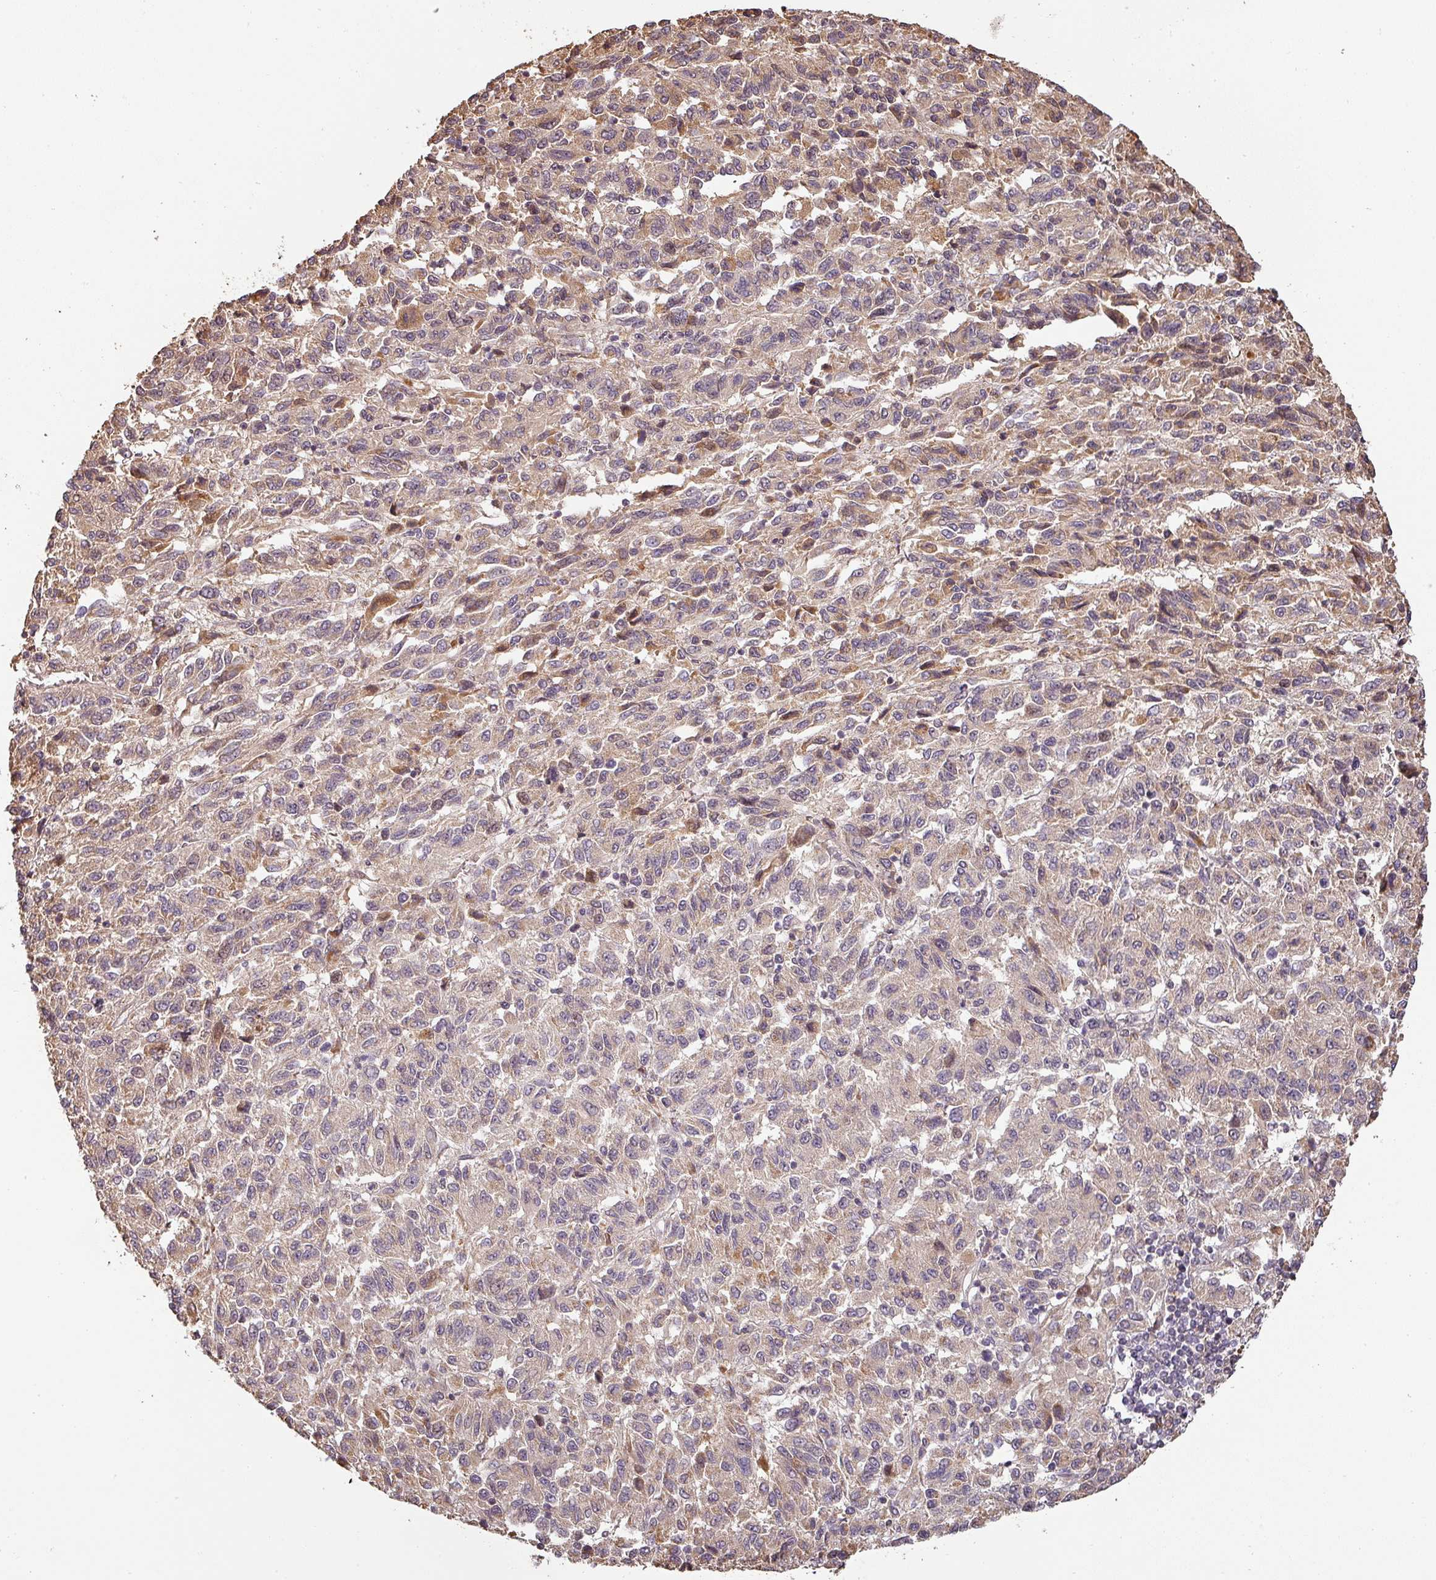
{"staining": {"intensity": "weak", "quantity": "<25%", "location": "cytoplasmic/membranous"}, "tissue": "melanoma", "cell_type": "Tumor cells", "image_type": "cancer", "snomed": [{"axis": "morphology", "description": "Malignant melanoma, Metastatic site"}, {"axis": "topography", "description": "Lung"}], "caption": "This is a micrograph of IHC staining of melanoma, which shows no expression in tumor cells. (Brightfield microscopy of DAB (3,3'-diaminobenzidine) immunohistochemistry (IHC) at high magnification).", "gene": "BPIFB3", "patient": {"sex": "male", "age": 64}}